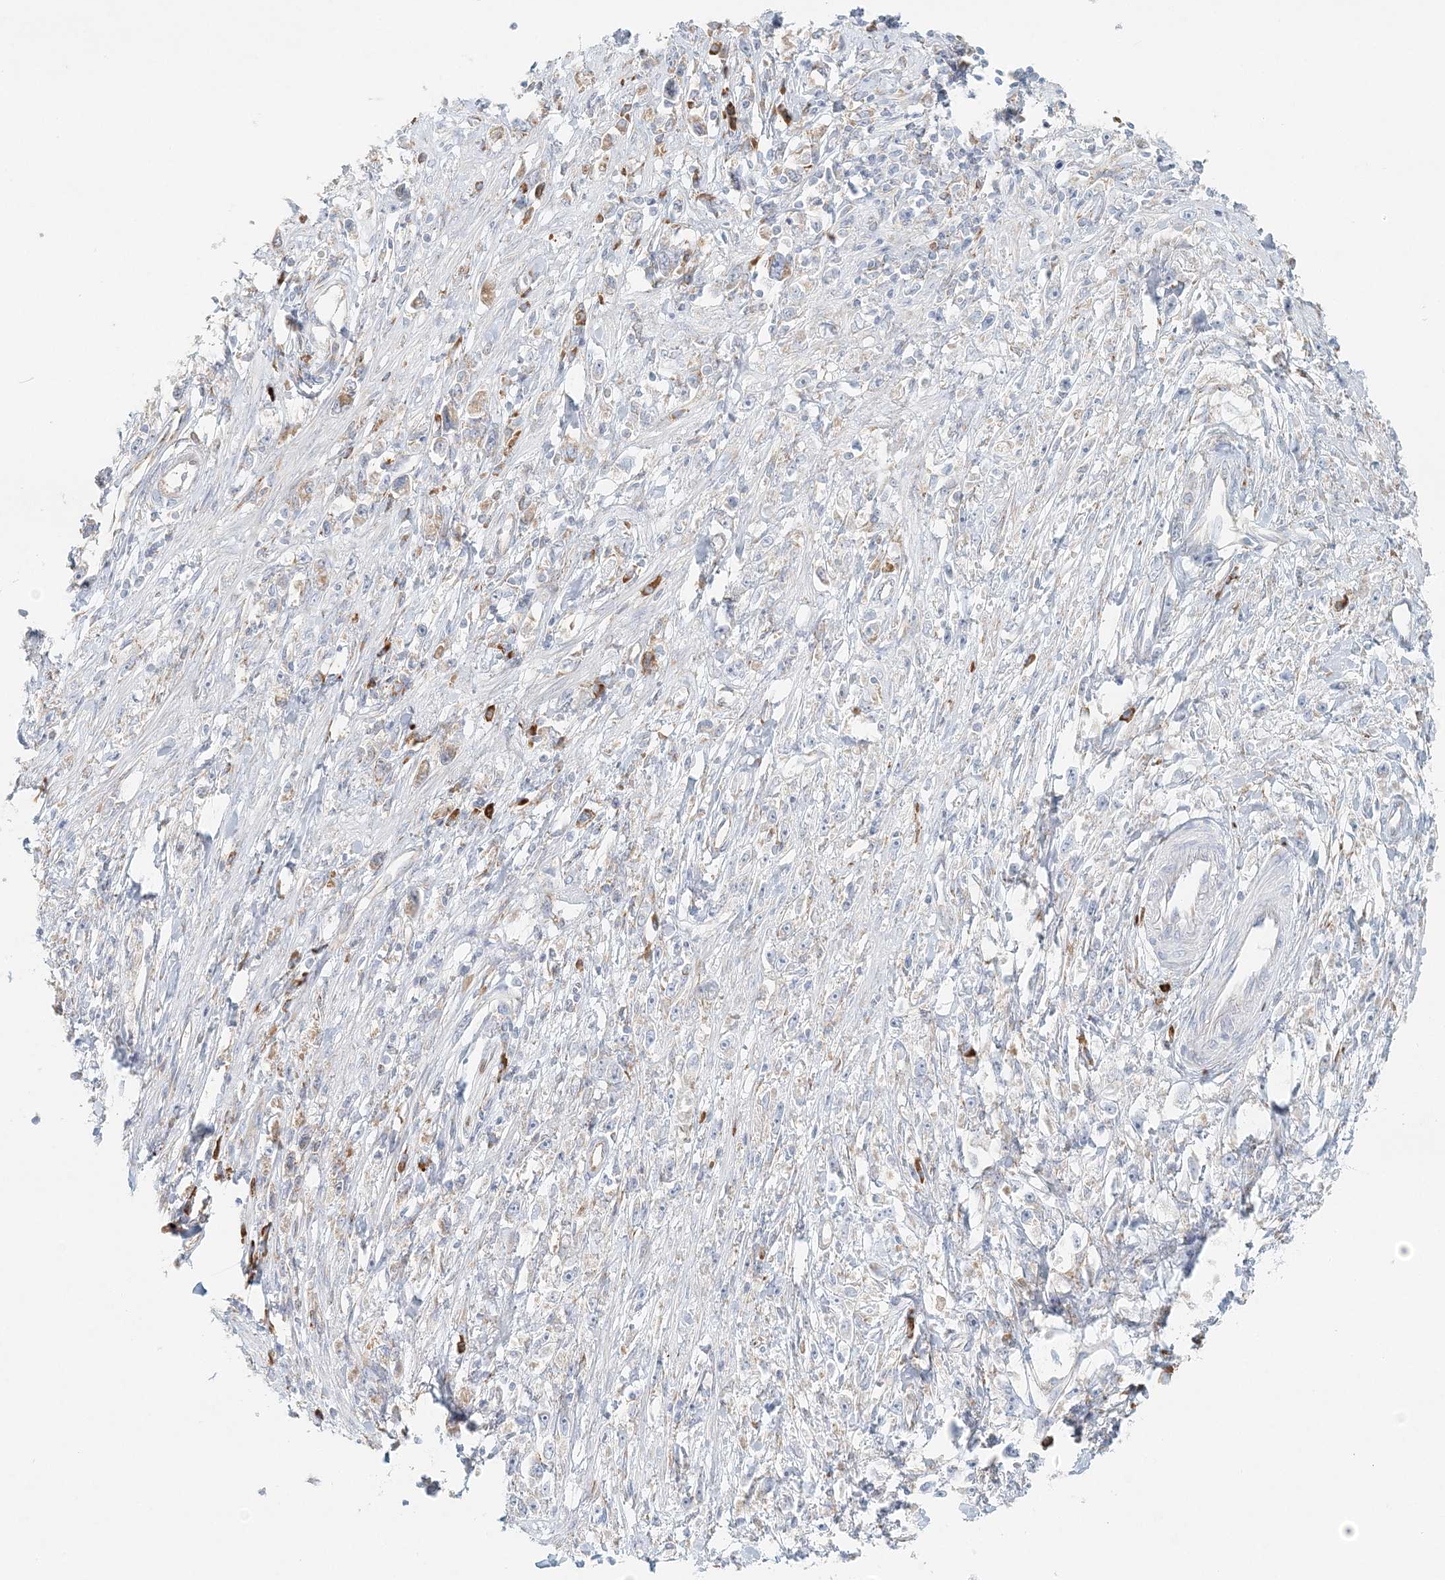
{"staining": {"intensity": "moderate", "quantity": "<25%", "location": "cytoplasmic/membranous"}, "tissue": "stomach cancer", "cell_type": "Tumor cells", "image_type": "cancer", "snomed": [{"axis": "morphology", "description": "Adenocarcinoma, NOS"}, {"axis": "topography", "description": "Stomach"}], "caption": "Immunohistochemistry of stomach cancer displays low levels of moderate cytoplasmic/membranous positivity in approximately <25% of tumor cells.", "gene": "STK11IP", "patient": {"sex": "female", "age": 59}}